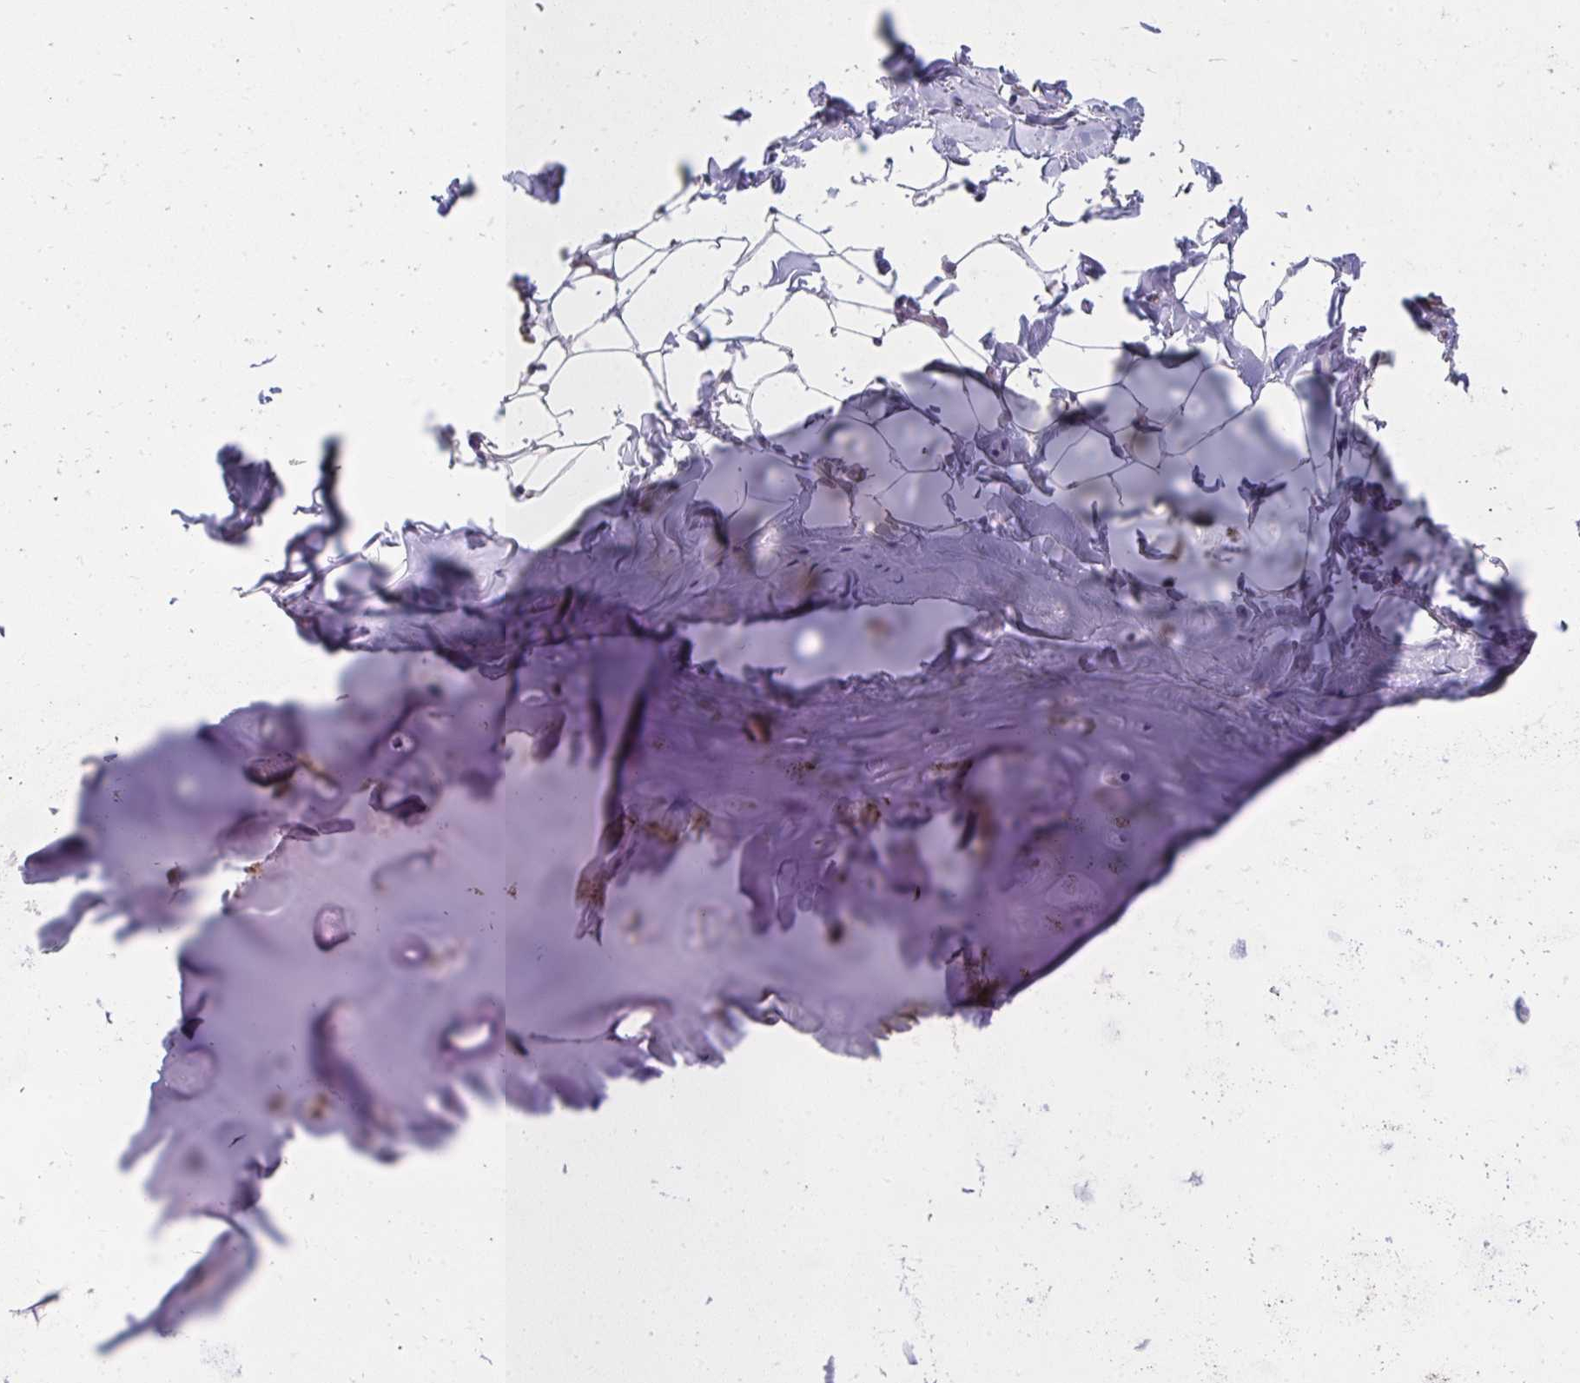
{"staining": {"intensity": "negative", "quantity": "none", "location": "none"}, "tissue": "adipose tissue", "cell_type": "Adipocytes", "image_type": "normal", "snomed": [{"axis": "morphology", "description": "Normal tissue, NOS"}, {"axis": "topography", "description": "Cartilage tissue"}, {"axis": "topography", "description": "Bronchus"}, {"axis": "topography", "description": "Peripheral nerve tissue"}], "caption": "IHC histopathology image of benign human adipose tissue stained for a protein (brown), which shows no positivity in adipocytes.", "gene": "NUP133", "patient": {"sex": "male", "age": 67}}